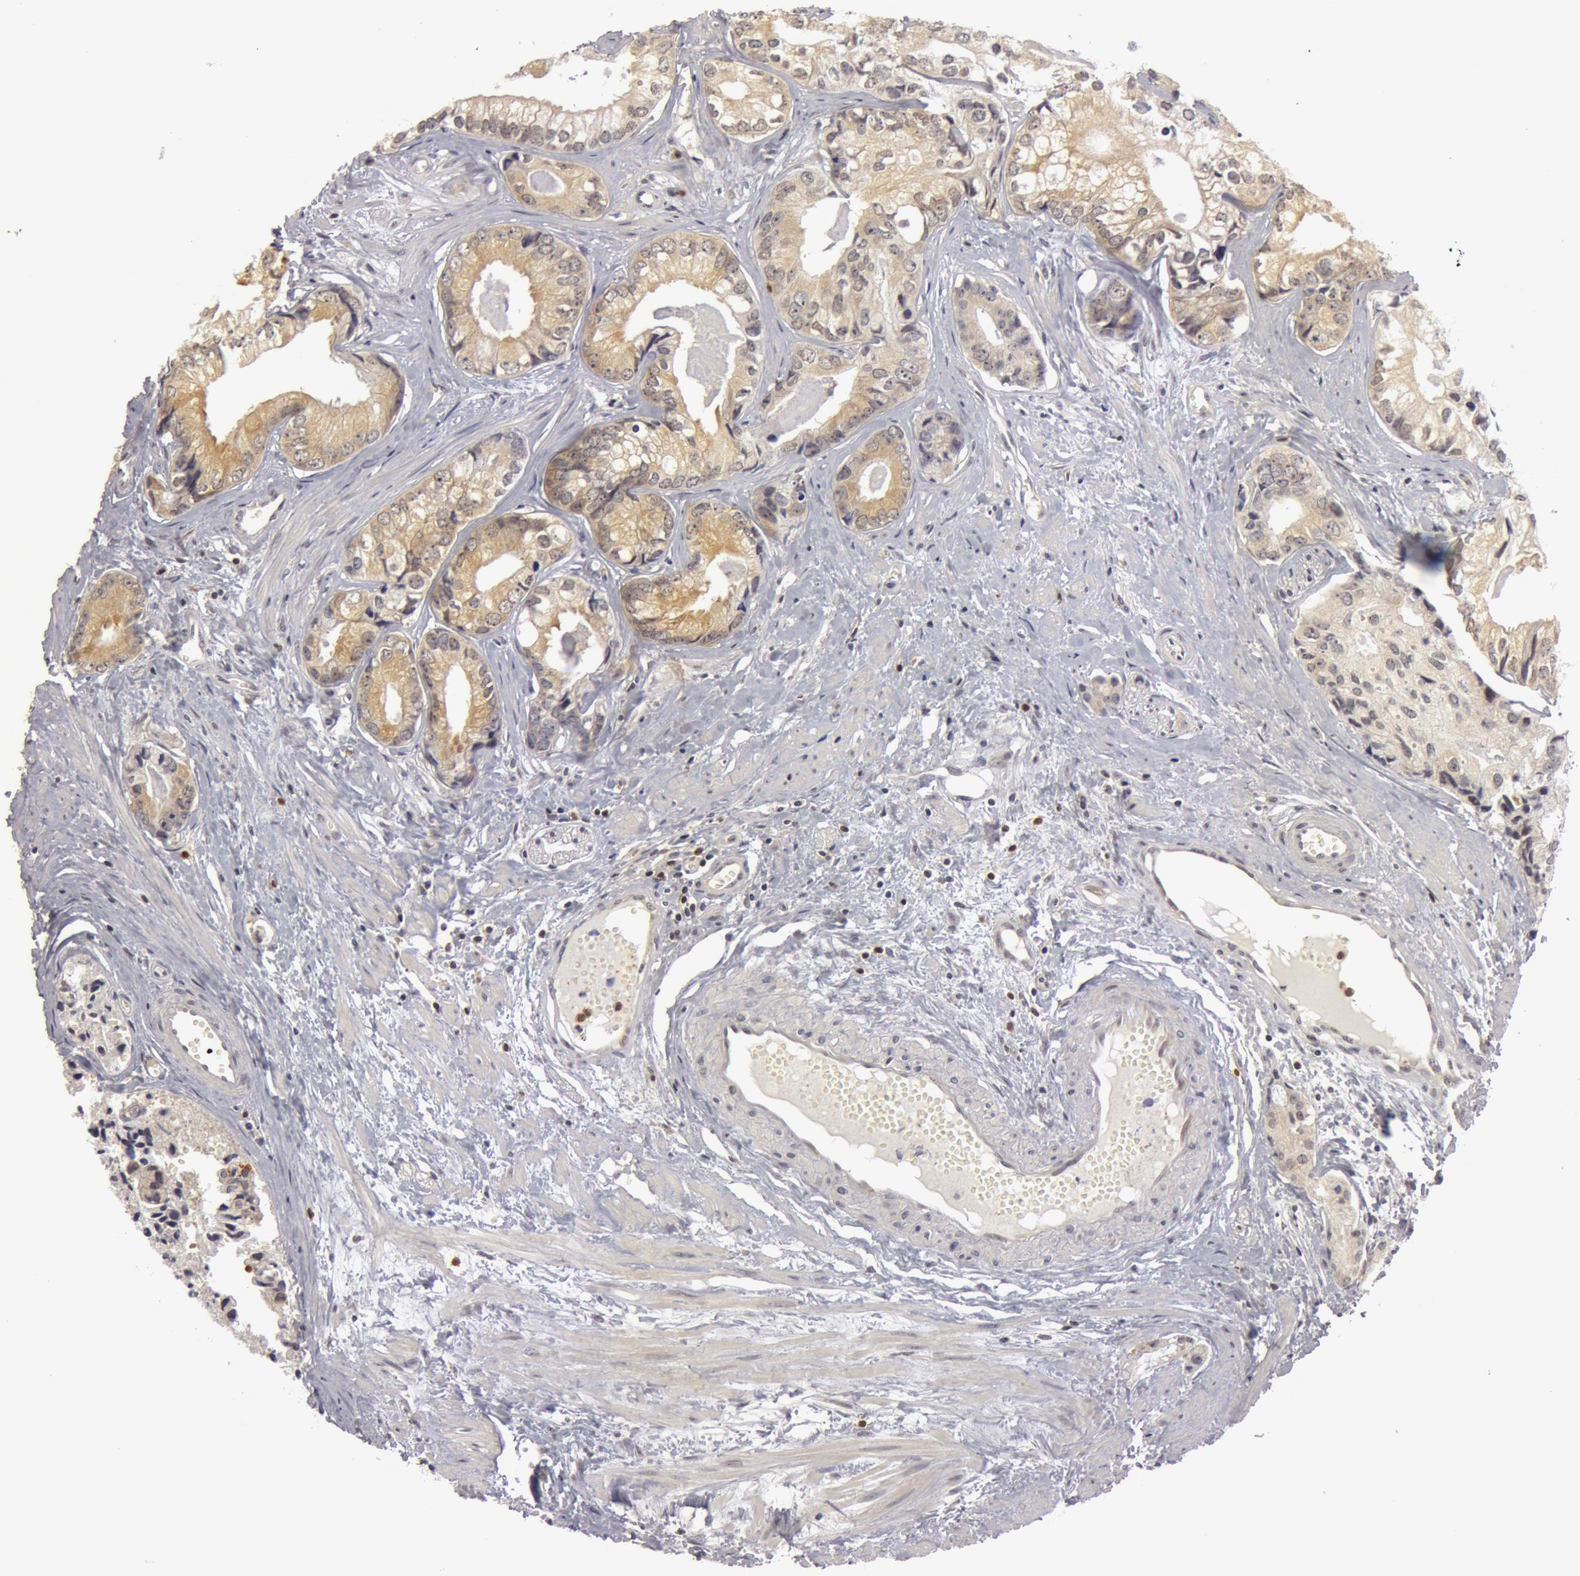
{"staining": {"intensity": "negative", "quantity": "none", "location": "none"}, "tissue": "prostate cancer", "cell_type": "Tumor cells", "image_type": "cancer", "snomed": [{"axis": "morphology", "description": "Adenocarcinoma, High grade"}, {"axis": "topography", "description": "Prostate"}], "caption": "A high-resolution photomicrograph shows immunohistochemistry staining of adenocarcinoma (high-grade) (prostate), which exhibits no significant staining in tumor cells. (Stains: DAB IHC with hematoxylin counter stain, Microscopy: brightfield microscopy at high magnification).", "gene": "OASL", "patient": {"sex": "male", "age": 56}}